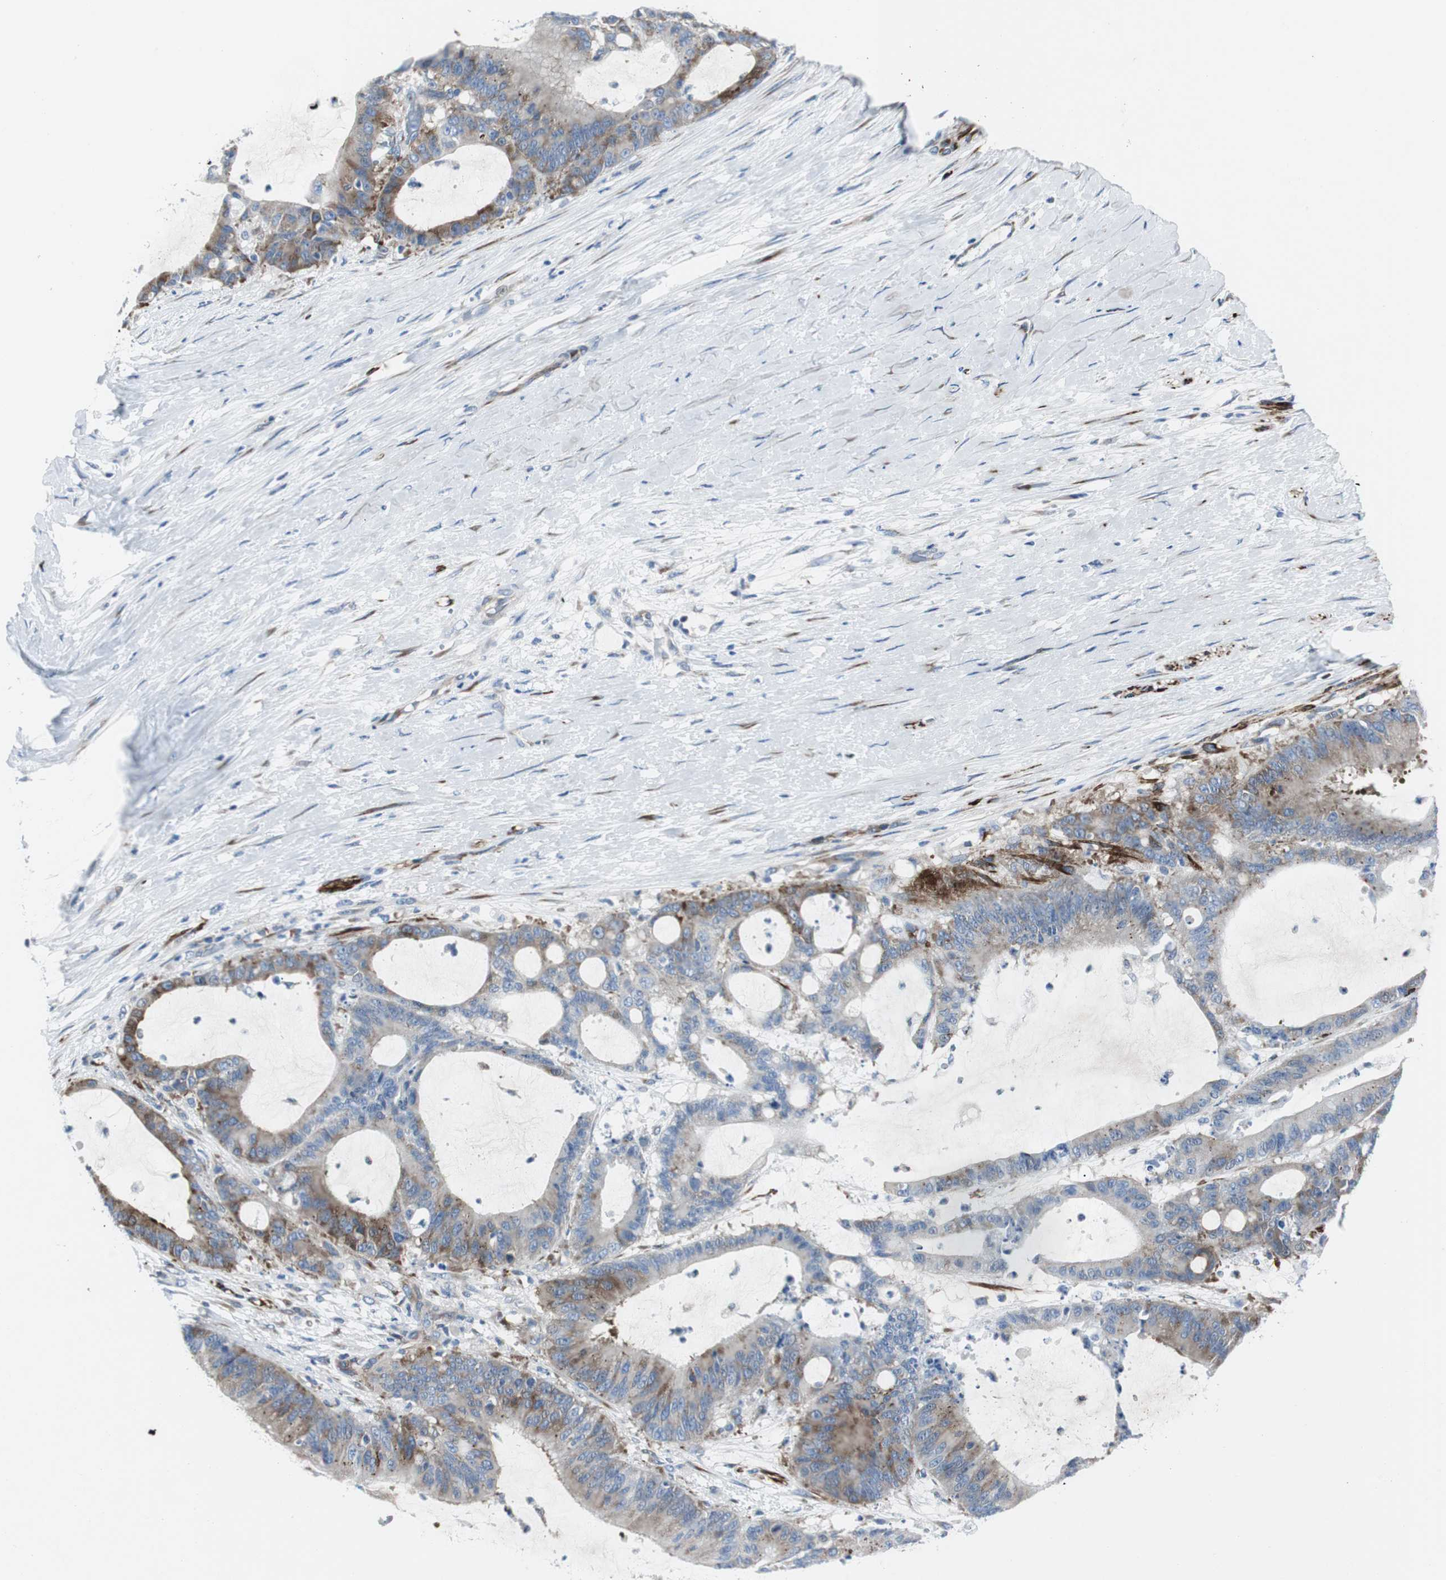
{"staining": {"intensity": "moderate", "quantity": "25%-75%", "location": "cytoplasmic/membranous"}, "tissue": "liver cancer", "cell_type": "Tumor cells", "image_type": "cancer", "snomed": [{"axis": "morphology", "description": "Cholangiocarcinoma"}, {"axis": "topography", "description": "Liver"}], "caption": "About 25%-75% of tumor cells in human cholangiocarcinoma (liver) exhibit moderate cytoplasmic/membranous protein positivity as visualized by brown immunohistochemical staining.", "gene": "BBC3", "patient": {"sex": "female", "age": 73}}